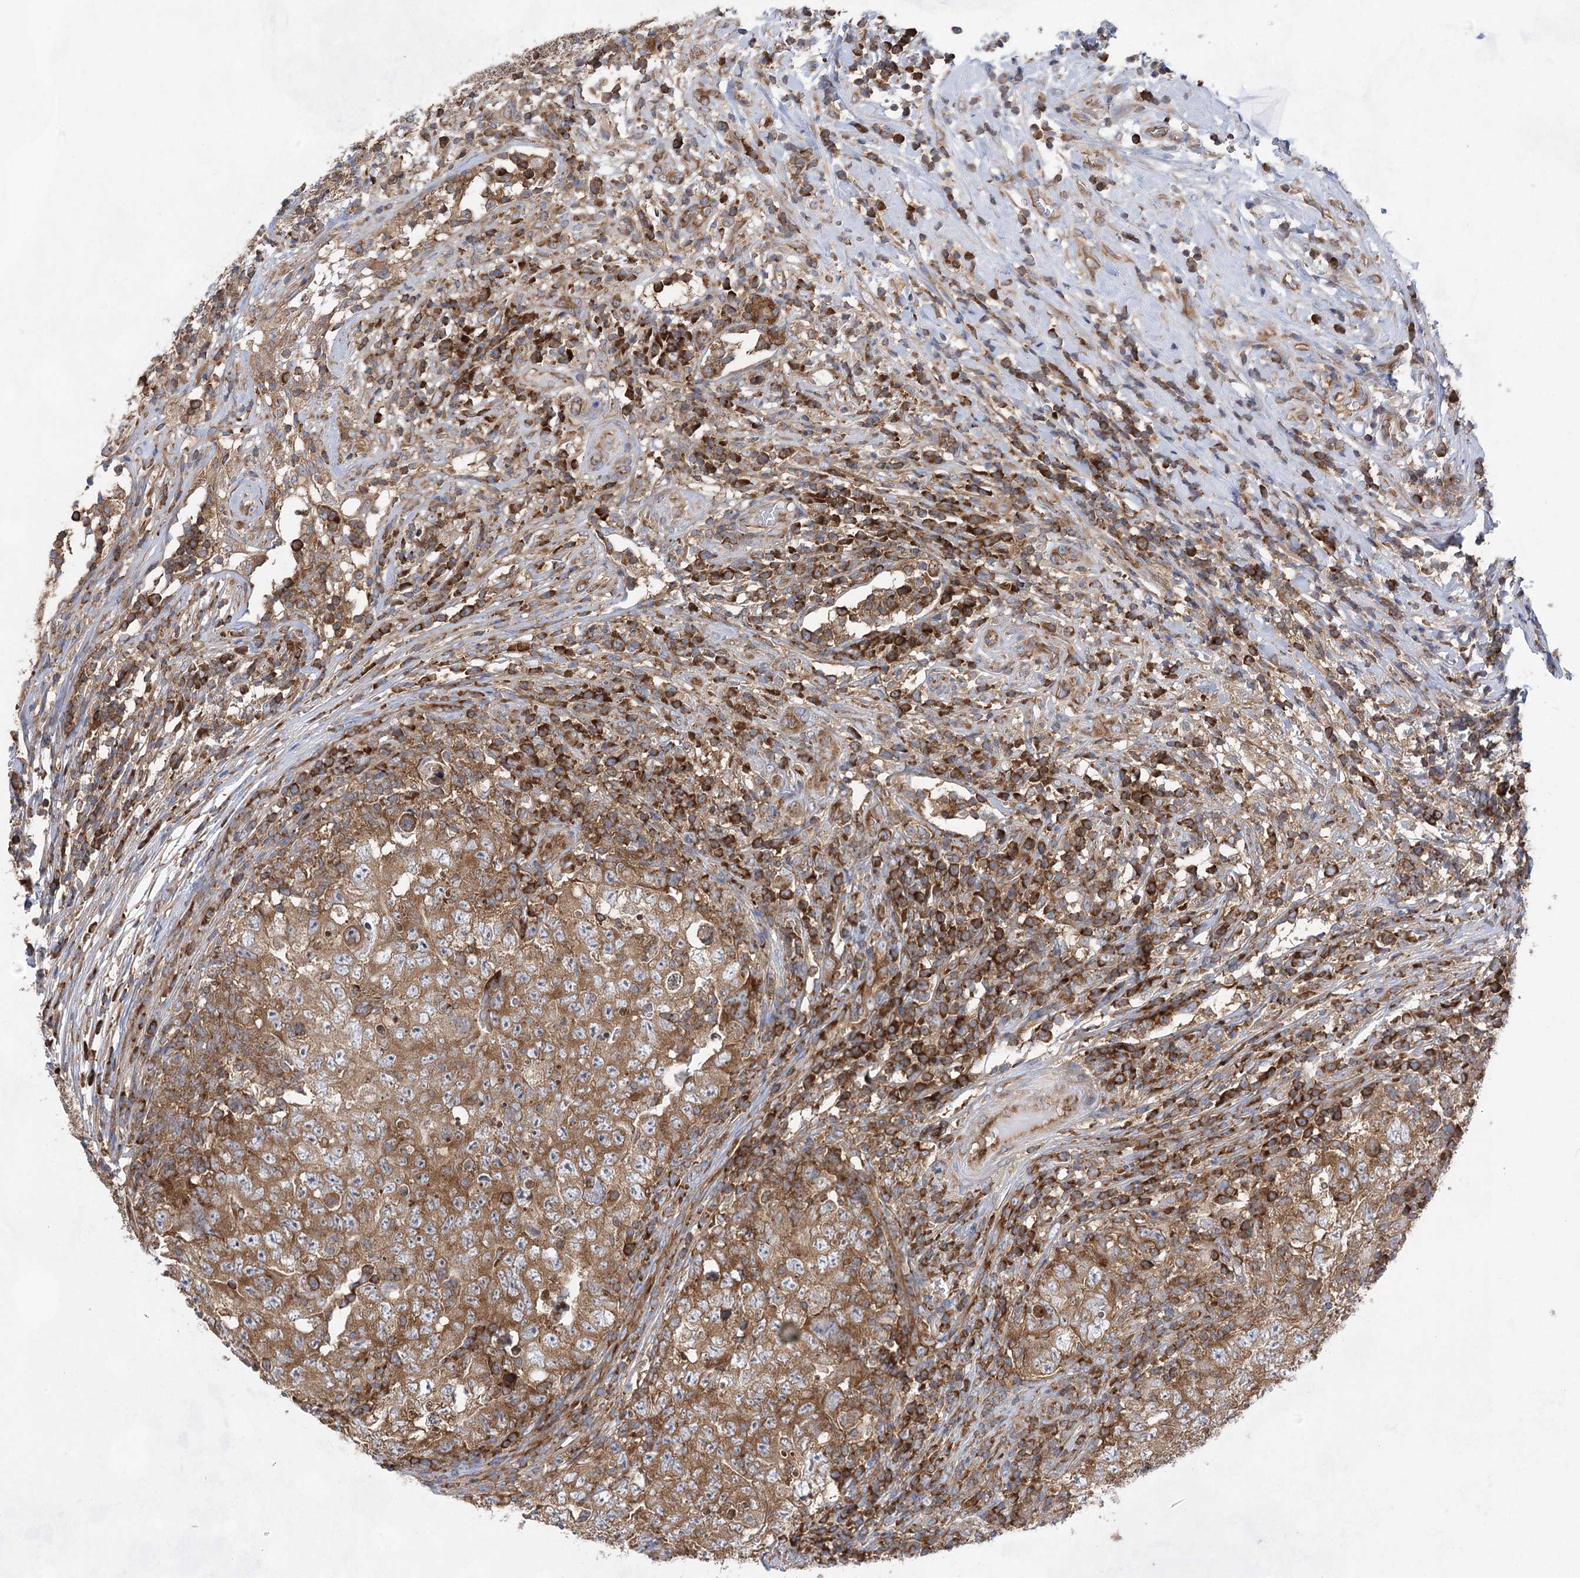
{"staining": {"intensity": "moderate", "quantity": ">75%", "location": "cytoplasmic/membranous"}, "tissue": "testis cancer", "cell_type": "Tumor cells", "image_type": "cancer", "snomed": [{"axis": "morphology", "description": "Carcinoma, Embryonal, NOS"}, {"axis": "topography", "description": "Testis"}], "caption": "Tumor cells show moderate cytoplasmic/membranous positivity in about >75% of cells in testis cancer.", "gene": "EIF3A", "patient": {"sex": "male", "age": 26}}